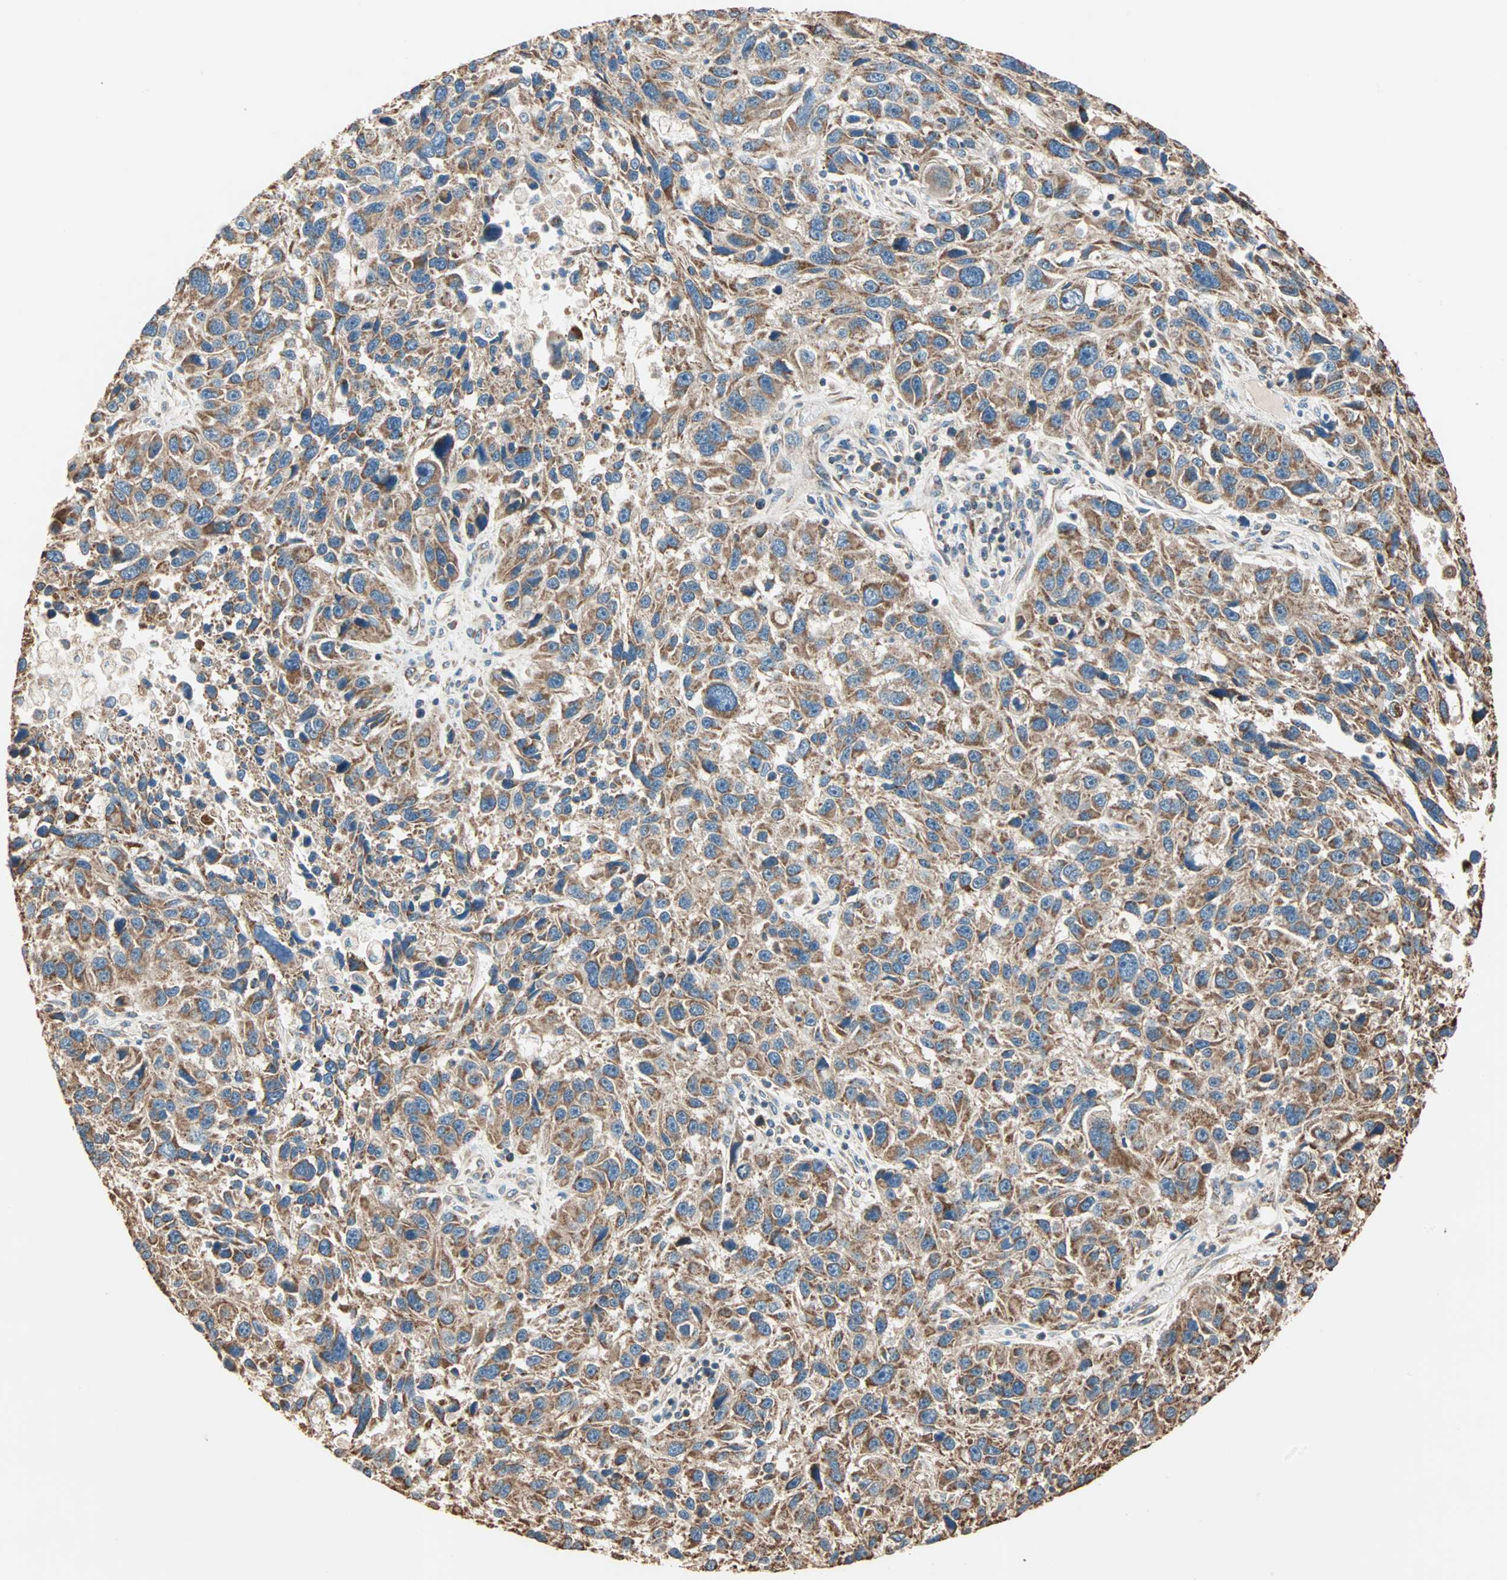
{"staining": {"intensity": "moderate", "quantity": ">75%", "location": "cytoplasmic/membranous"}, "tissue": "melanoma", "cell_type": "Tumor cells", "image_type": "cancer", "snomed": [{"axis": "morphology", "description": "Malignant melanoma, NOS"}, {"axis": "topography", "description": "Skin"}], "caption": "Protein staining exhibits moderate cytoplasmic/membranous staining in approximately >75% of tumor cells in malignant melanoma.", "gene": "EIF4G2", "patient": {"sex": "male", "age": 53}}